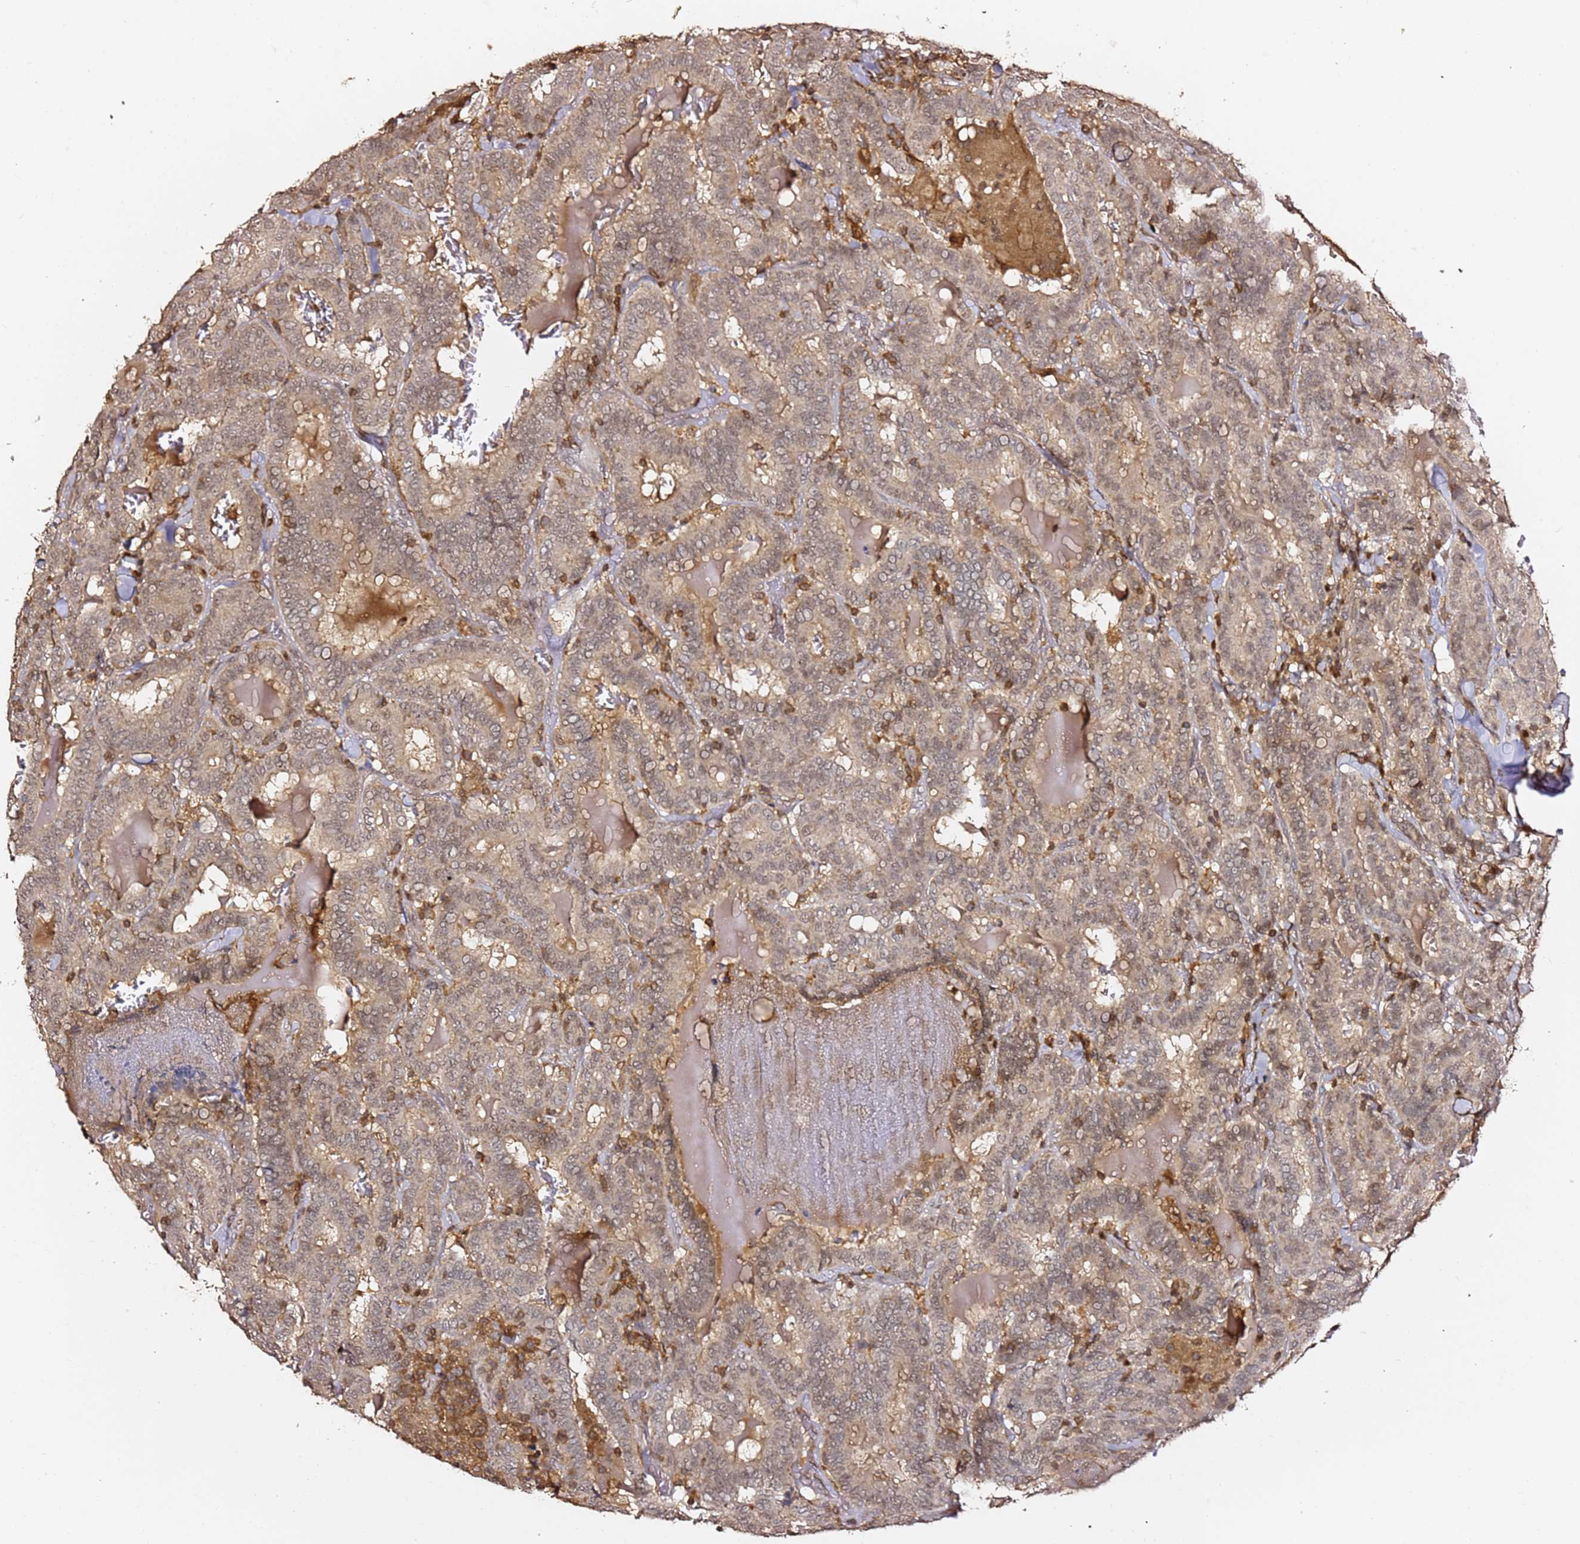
{"staining": {"intensity": "weak", "quantity": ">75%", "location": "nuclear"}, "tissue": "thyroid cancer", "cell_type": "Tumor cells", "image_type": "cancer", "snomed": [{"axis": "morphology", "description": "Papillary adenocarcinoma, NOS"}, {"axis": "topography", "description": "Thyroid gland"}], "caption": "A brown stain highlights weak nuclear staining of a protein in thyroid cancer tumor cells.", "gene": "OR5V1", "patient": {"sex": "female", "age": 72}}